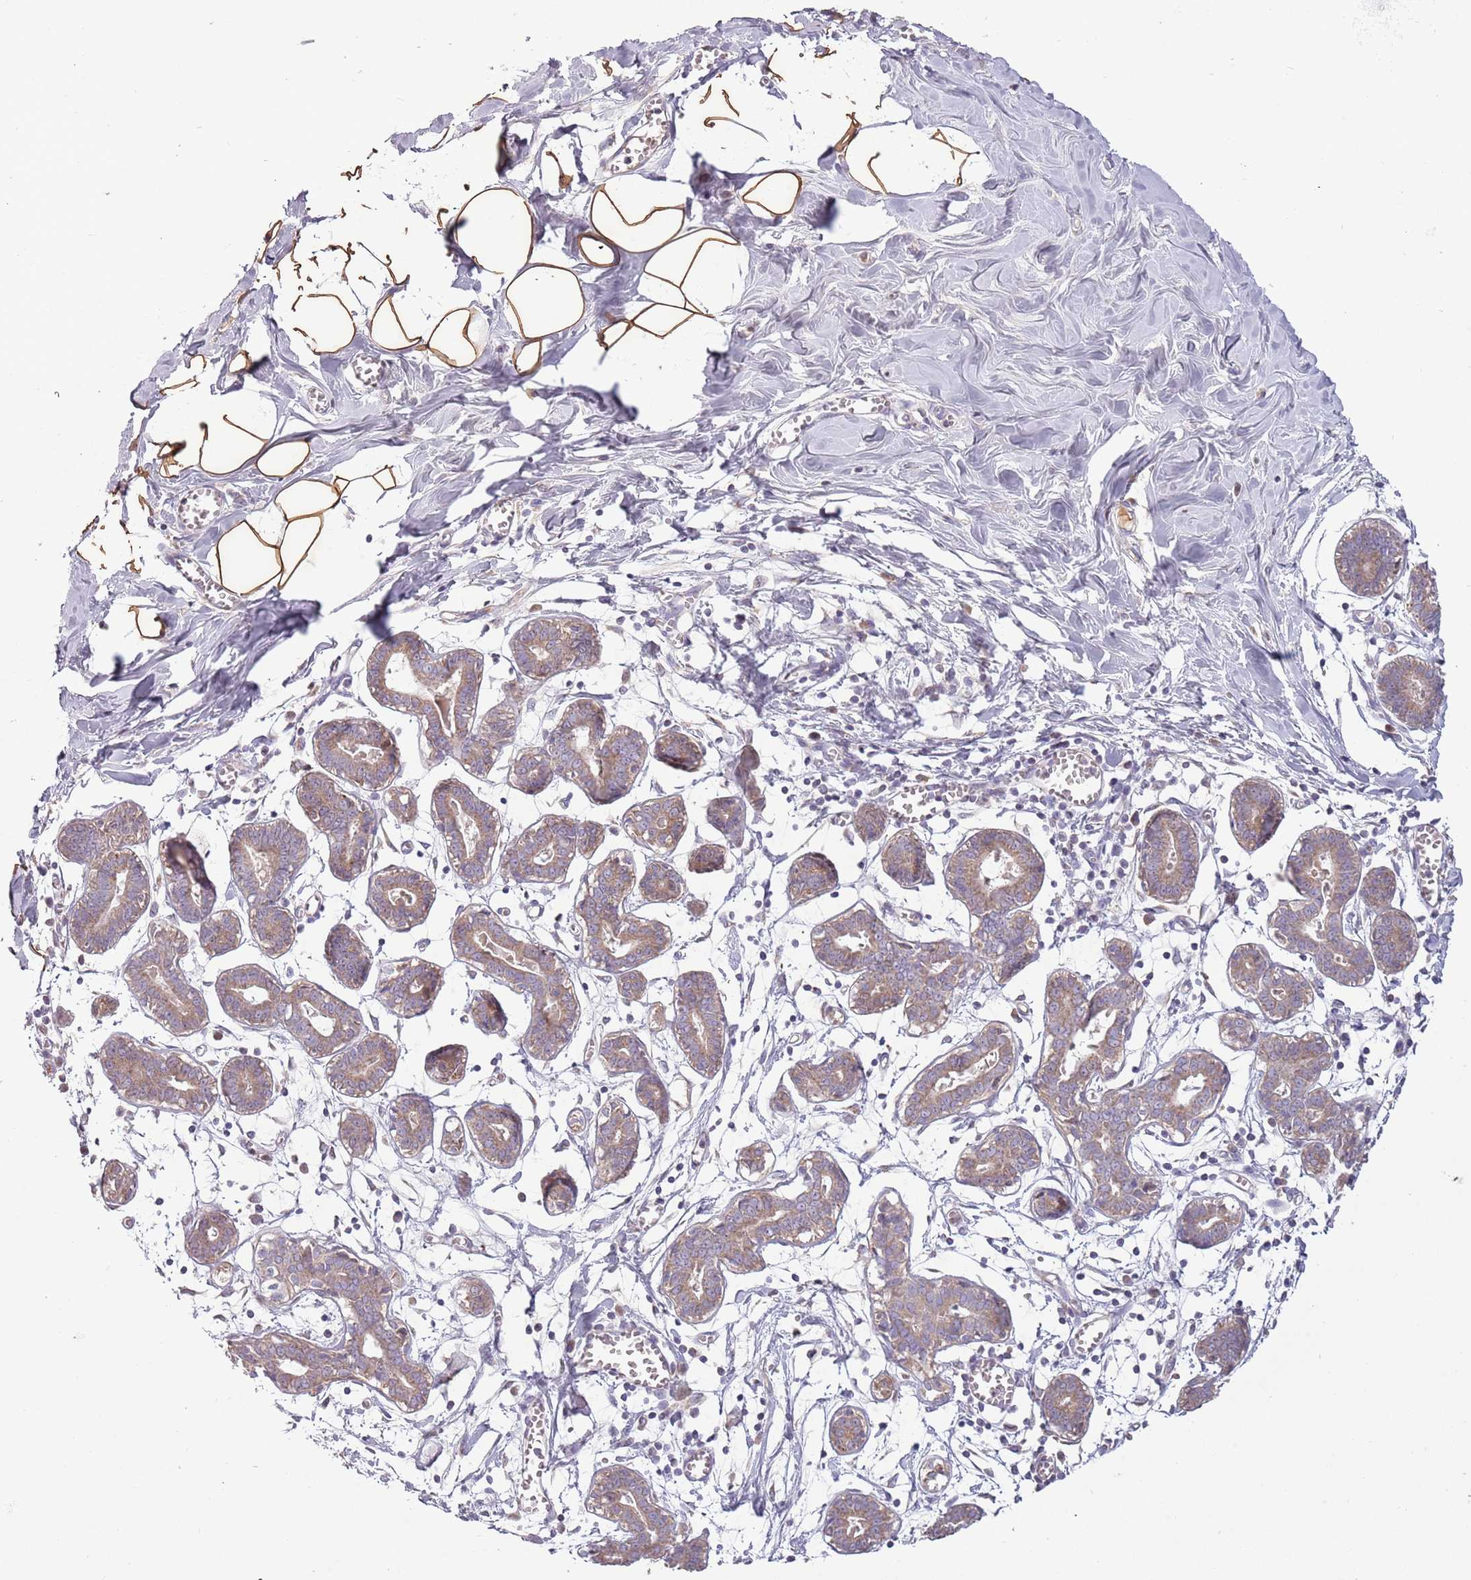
{"staining": {"intensity": "moderate", "quantity": ">75%", "location": "cytoplasmic/membranous"}, "tissue": "breast", "cell_type": "Adipocytes", "image_type": "normal", "snomed": [{"axis": "morphology", "description": "Normal tissue, NOS"}, {"axis": "topography", "description": "Breast"}], "caption": "Immunohistochemistry histopathology image of unremarkable breast: human breast stained using immunohistochemistry exhibits medium levels of moderate protein expression localized specifically in the cytoplasmic/membranous of adipocytes, appearing as a cytoplasmic/membranous brown color.", "gene": "SYS1", "patient": {"sex": "female", "age": 27}}